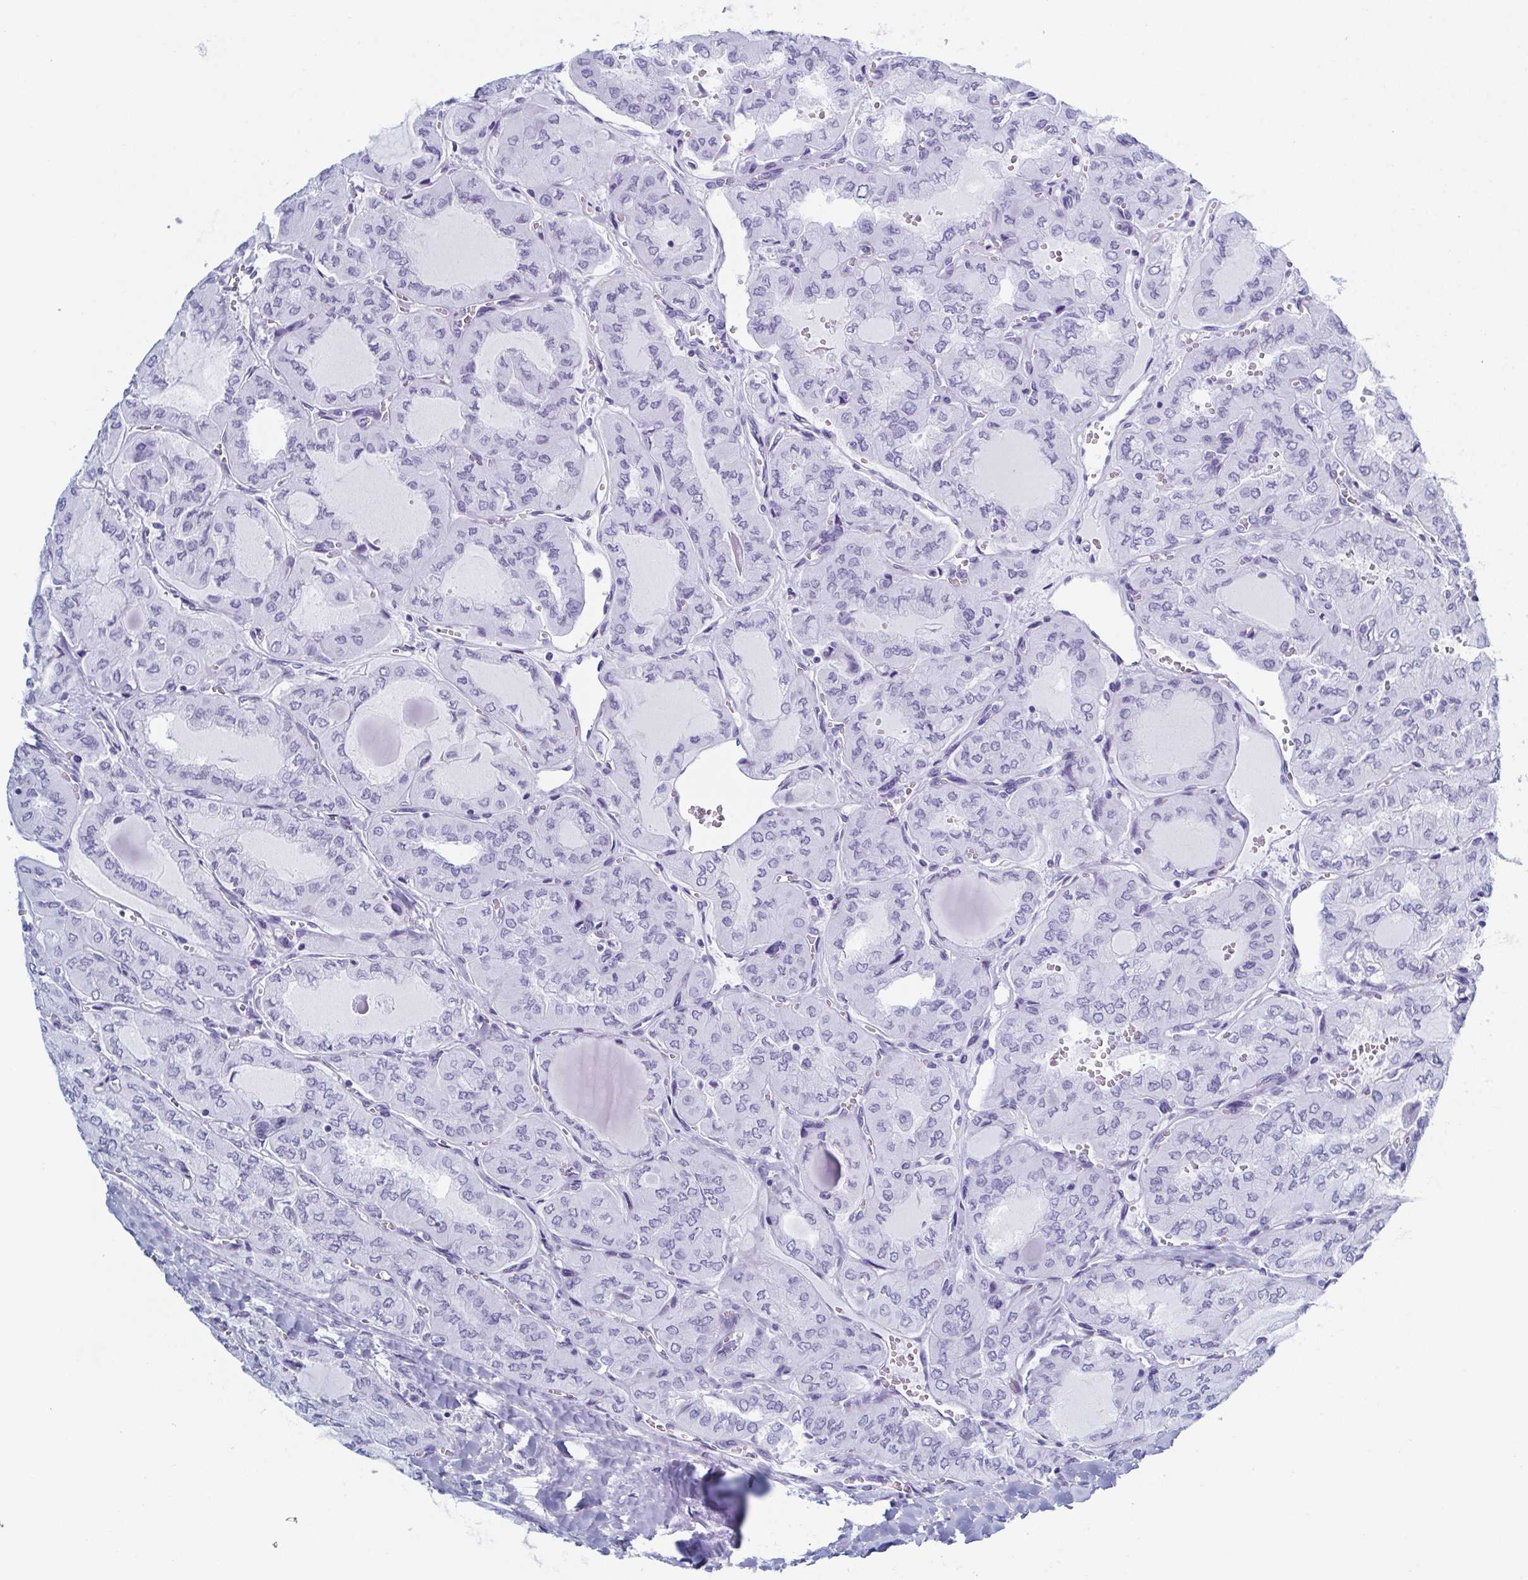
{"staining": {"intensity": "negative", "quantity": "none", "location": "none"}, "tissue": "thyroid cancer", "cell_type": "Tumor cells", "image_type": "cancer", "snomed": [{"axis": "morphology", "description": "Papillary adenocarcinoma, NOS"}, {"axis": "topography", "description": "Thyroid gland"}], "caption": "Human thyroid cancer (papillary adenocarcinoma) stained for a protein using immunohistochemistry (IHC) shows no staining in tumor cells.", "gene": "ZFP64", "patient": {"sex": "male", "age": 20}}